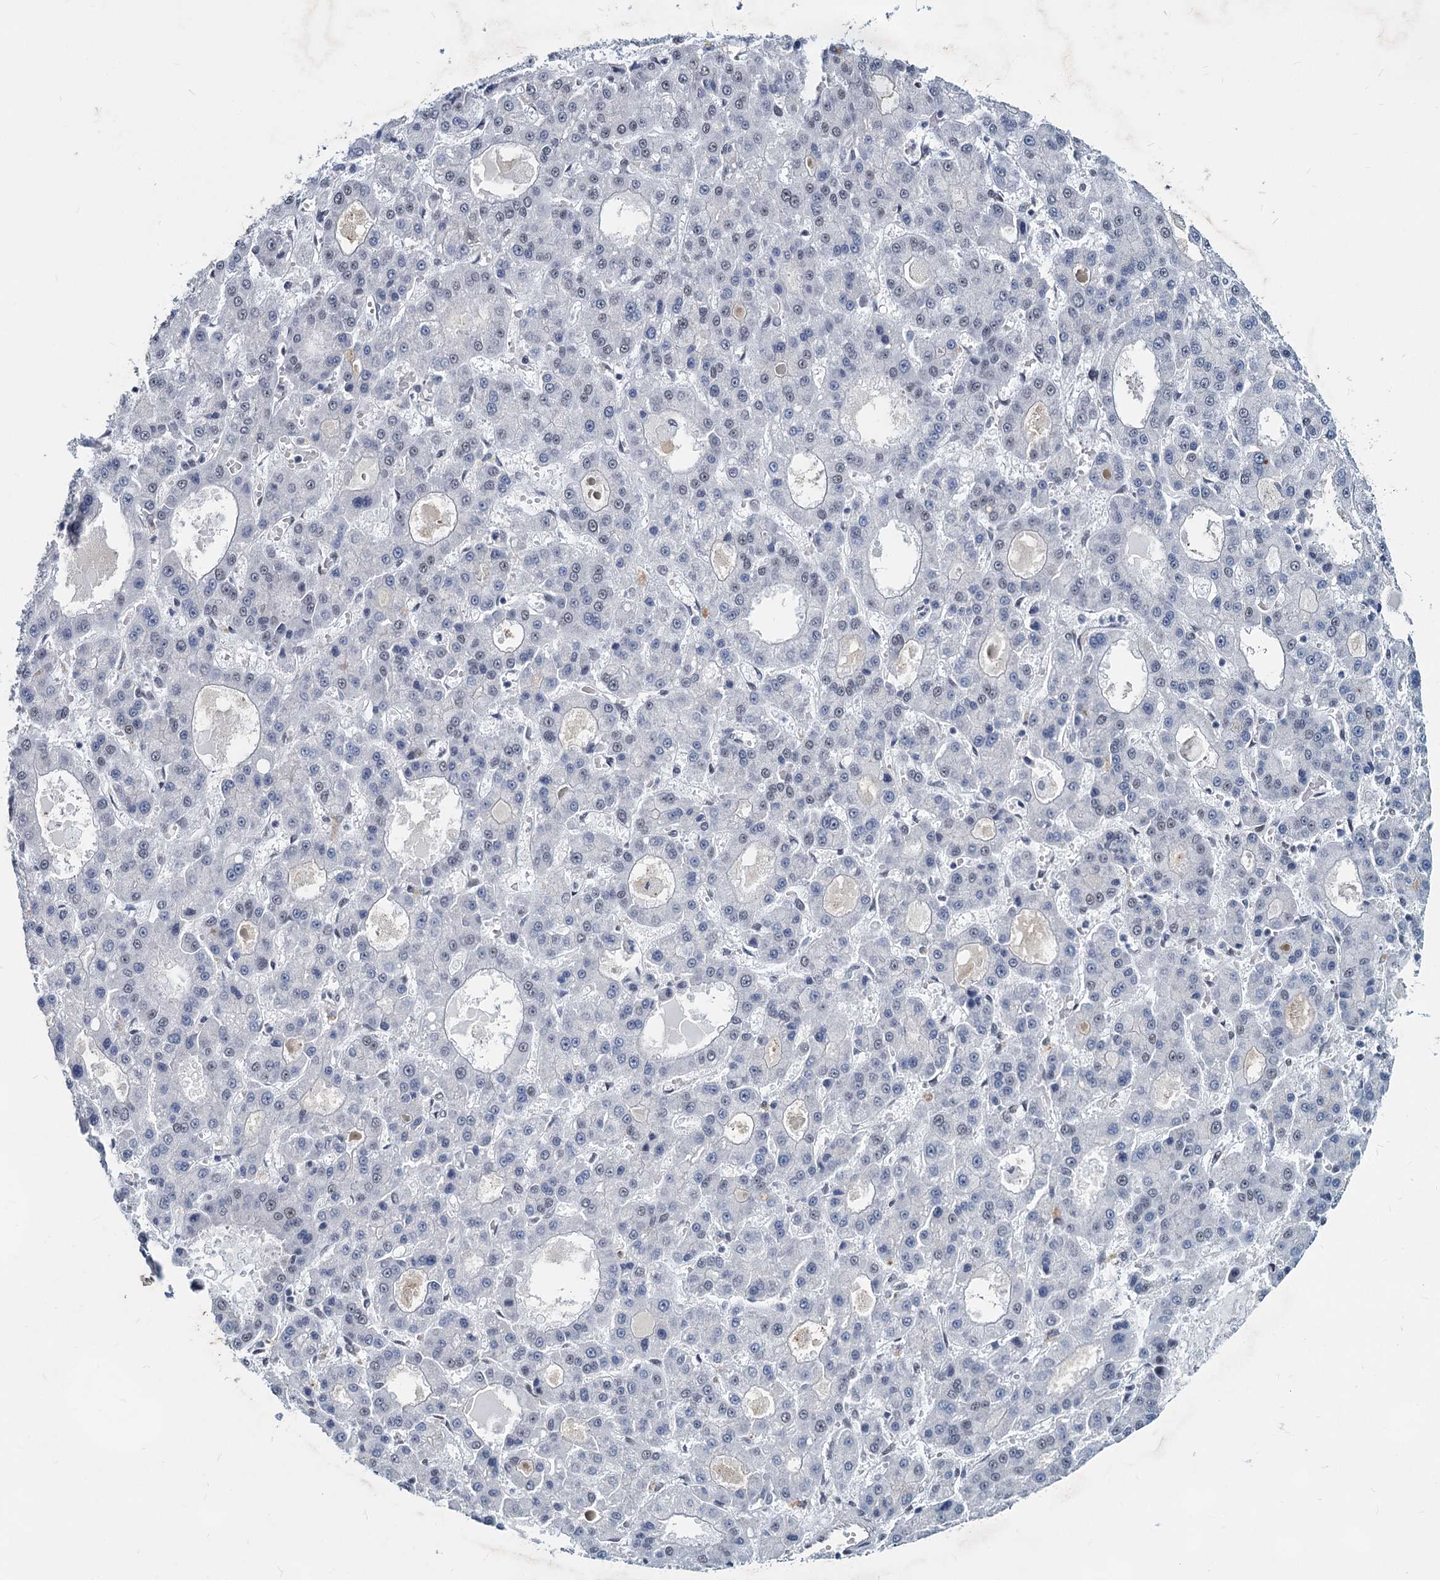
{"staining": {"intensity": "negative", "quantity": "none", "location": "none"}, "tissue": "liver cancer", "cell_type": "Tumor cells", "image_type": "cancer", "snomed": [{"axis": "morphology", "description": "Carcinoma, Hepatocellular, NOS"}, {"axis": "topography", "description": "Liver"}], "caption": "A photomicrograph of liver hepatocellular carcinoma stained for a protein reveals no brown staining in tumor cells.", "gene": "METTL14", "patient": {"sex": "male", "age": 70}}